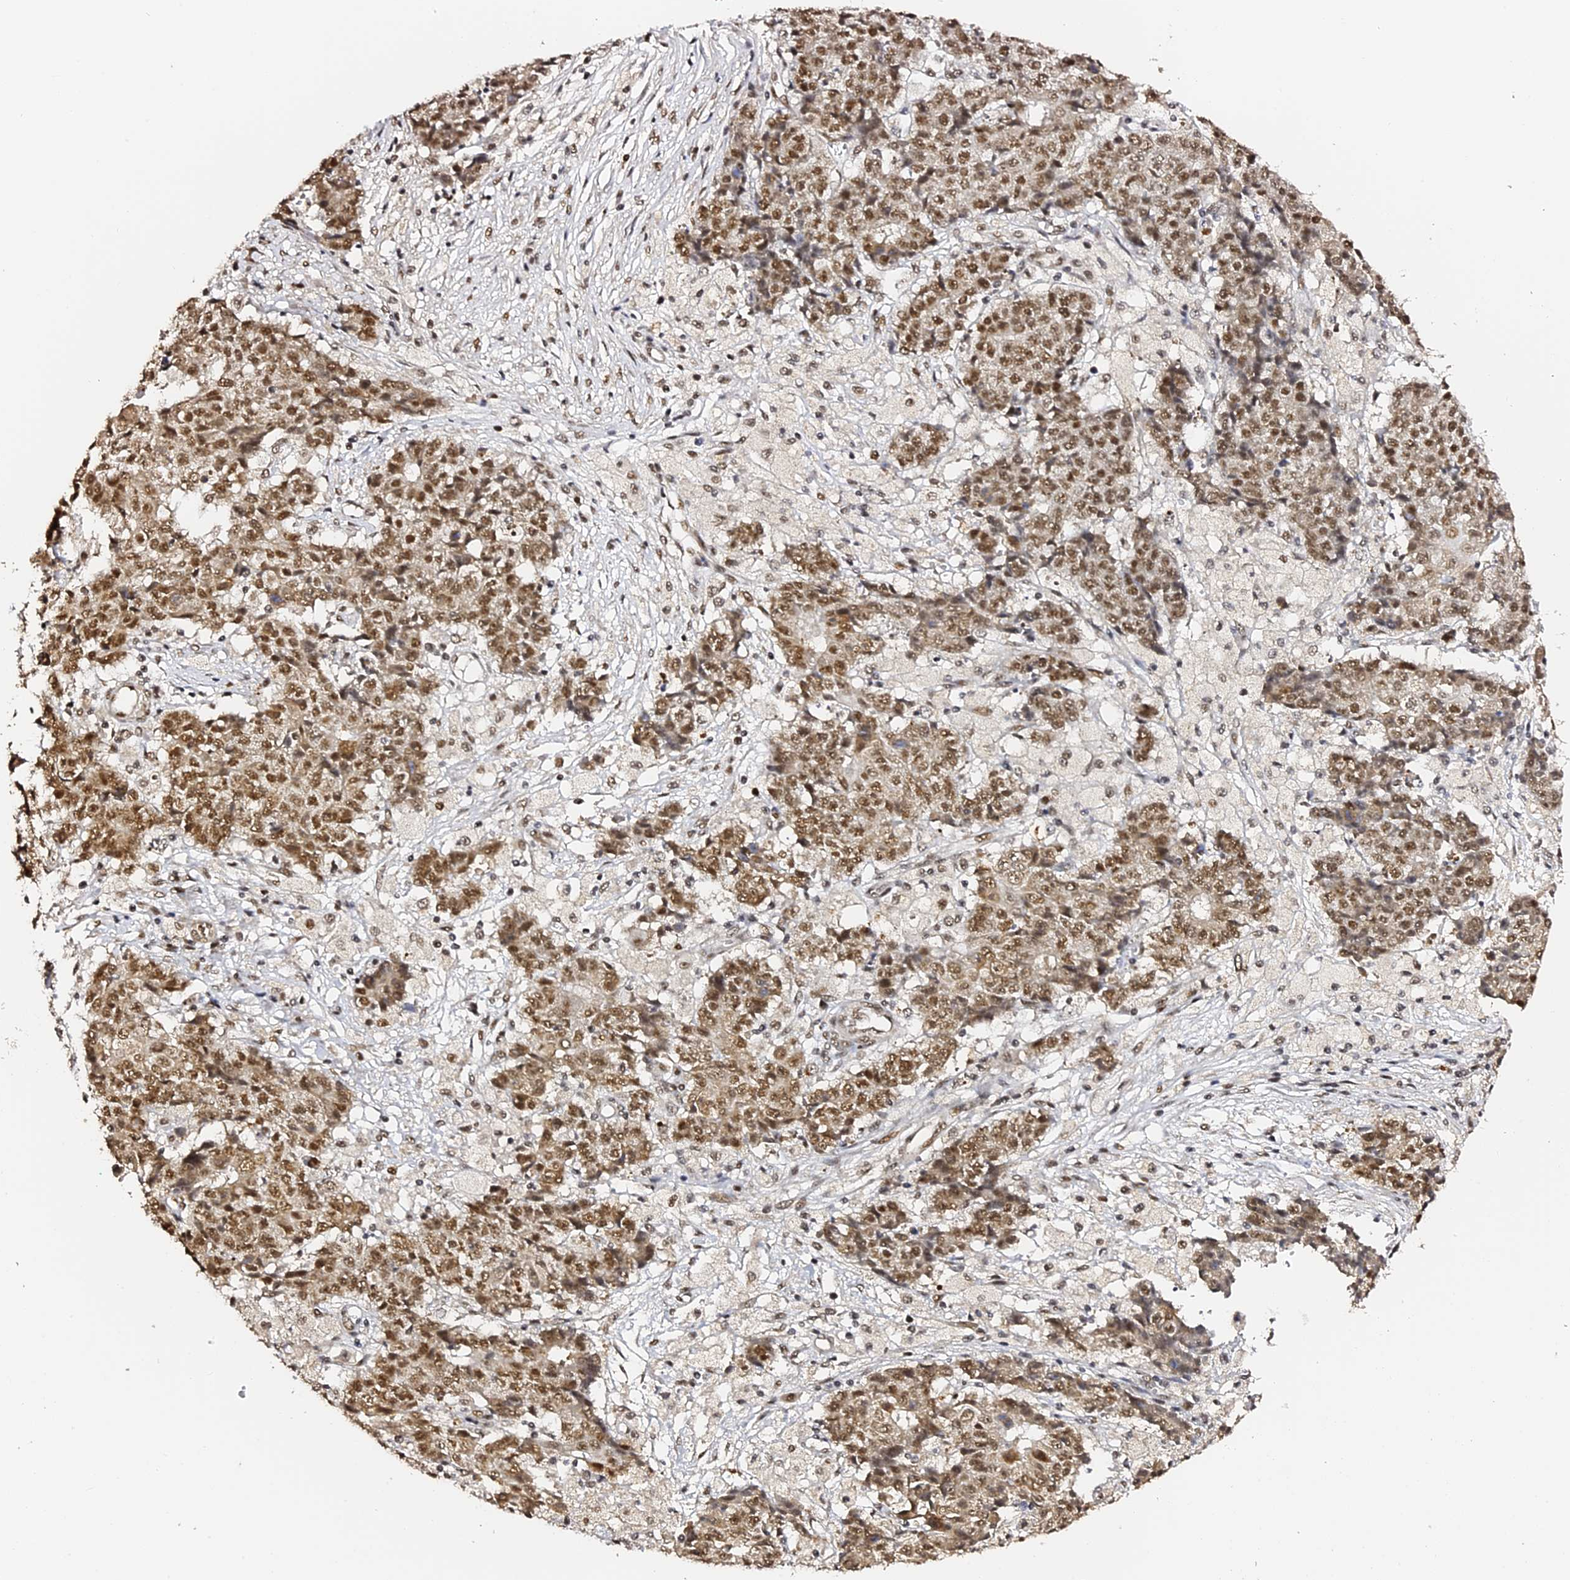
{"staining": {"intensity": "moderate", "quantity": ">75%", "location": "nuclear"}, "tissue": "ovarian cancer", "cell_type": "Tumor cells", "image_type": "cancer", "snomed": [{"axis": "morphology", "description": "Carcinoma, endometroid"}, {"axis": "topography", "description": "Ovary"}], "caption": "Immunohistochemistry (IHC) histopathology image of neoplastic tissue: ovarian endometroid carcinoma stained using immunohistochemistry (IHC) exhibits medium levels of moderate protein expression localized specifically in the nuclear of tumor cells, appearing as a nuclear brown color.", "gene": "MCRS1", "patient": {"sex": "female", "age": 42}}